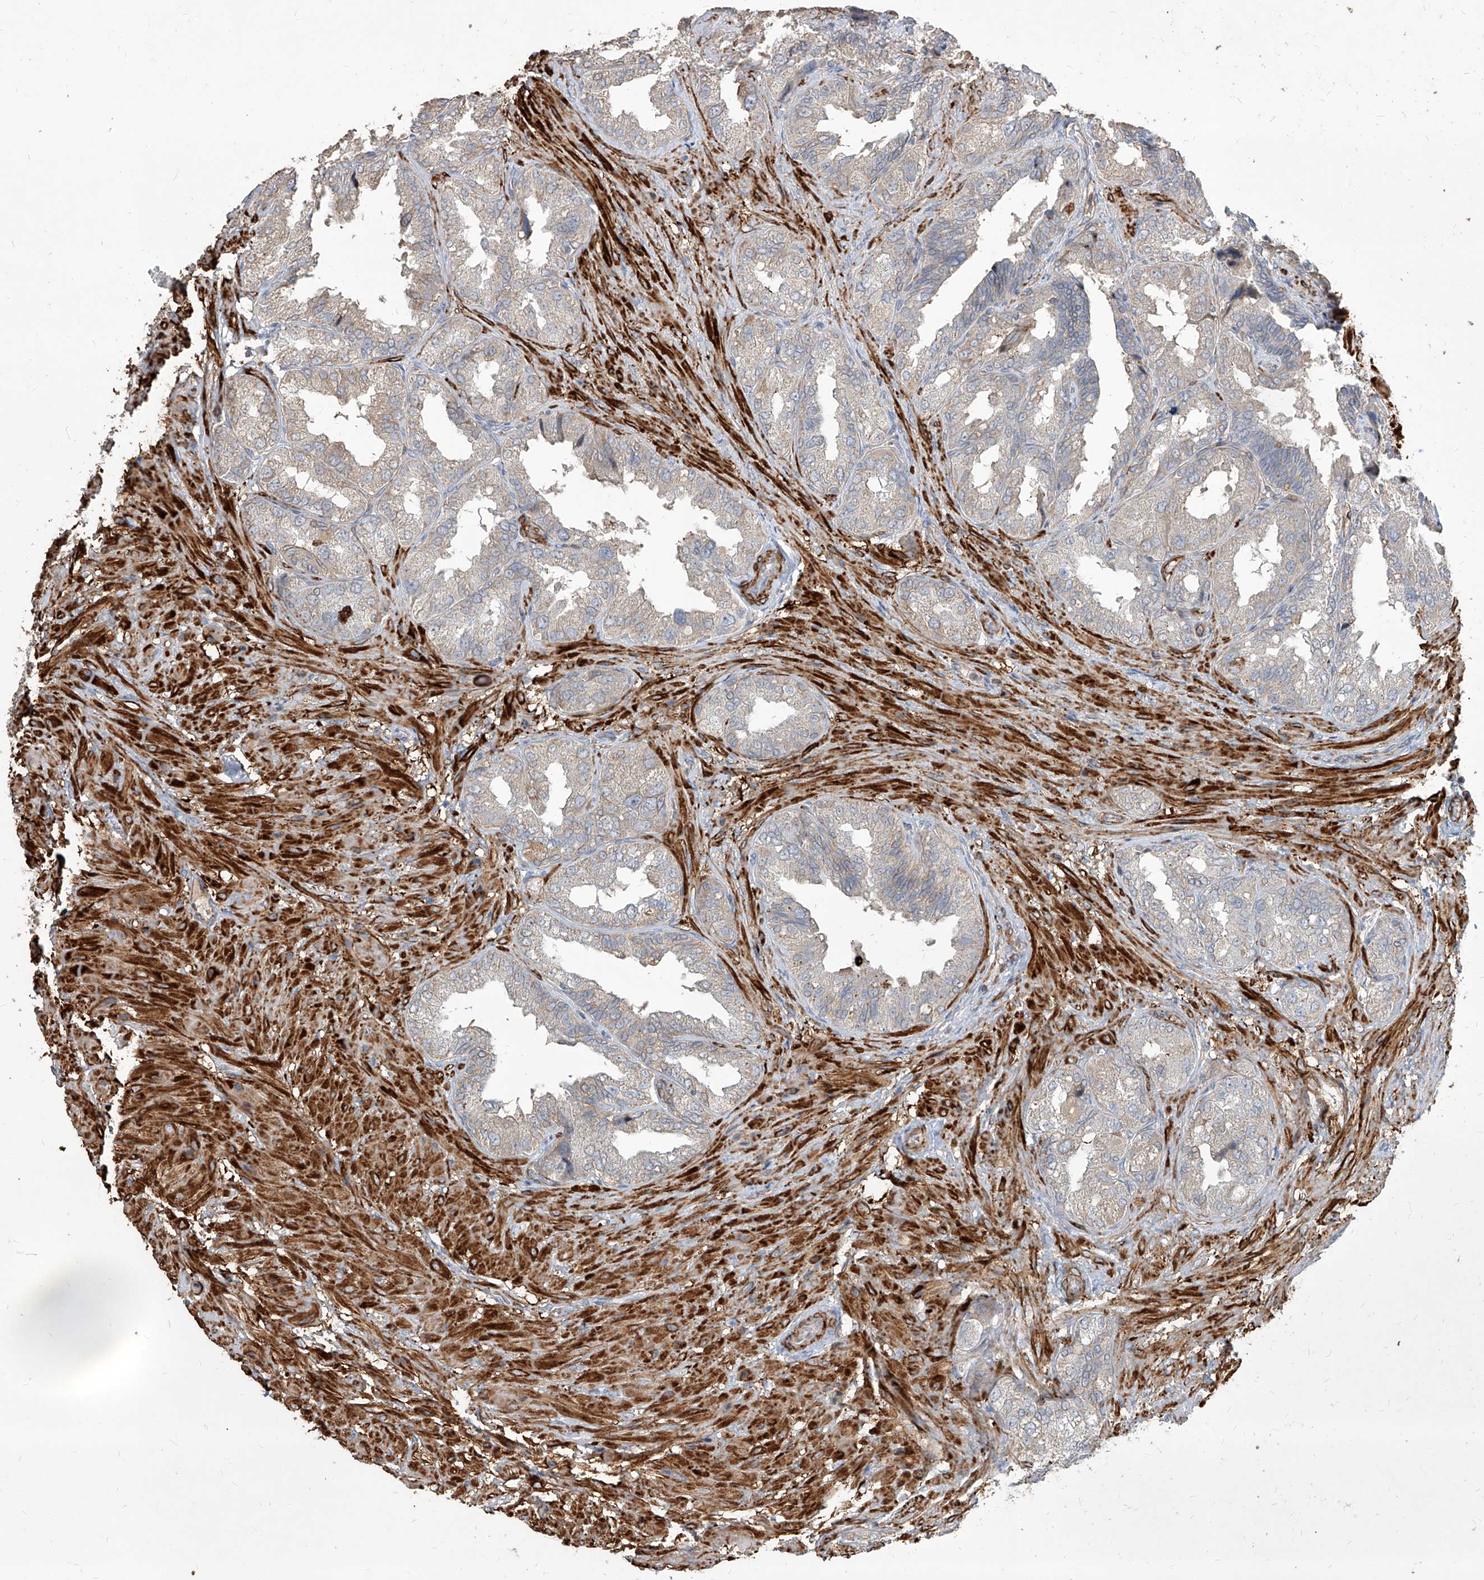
{"staining": {"intensity": "weak", "quantity": "<25%", "location": "cytoplasmic/membranous"}, "tissue": "seminal vesicle", "cell_type": "Glandular cells", "image_type": "normal", "snomed": [{"axis": "morphology", "description": "Normal tissue, NOS"}, {"axis": "topography", "description": "Seminal veicle"}, {"axis": "topography", "description": "Peripheral nerve tissue"}], "caption": "High power microscopy photomicrograph of an IHC histopathology image of benign seminal vesicle, revealing no significant staining in glandular cells. Brightfield microscopy of immunohistochemistry stained with DAB (3,3'-diaminobenzidine) (brown) and hematoxylin (blue), captured at high magnification.", "gene": "FAM83B", "patient": {"sex": "male", "age": 63}}